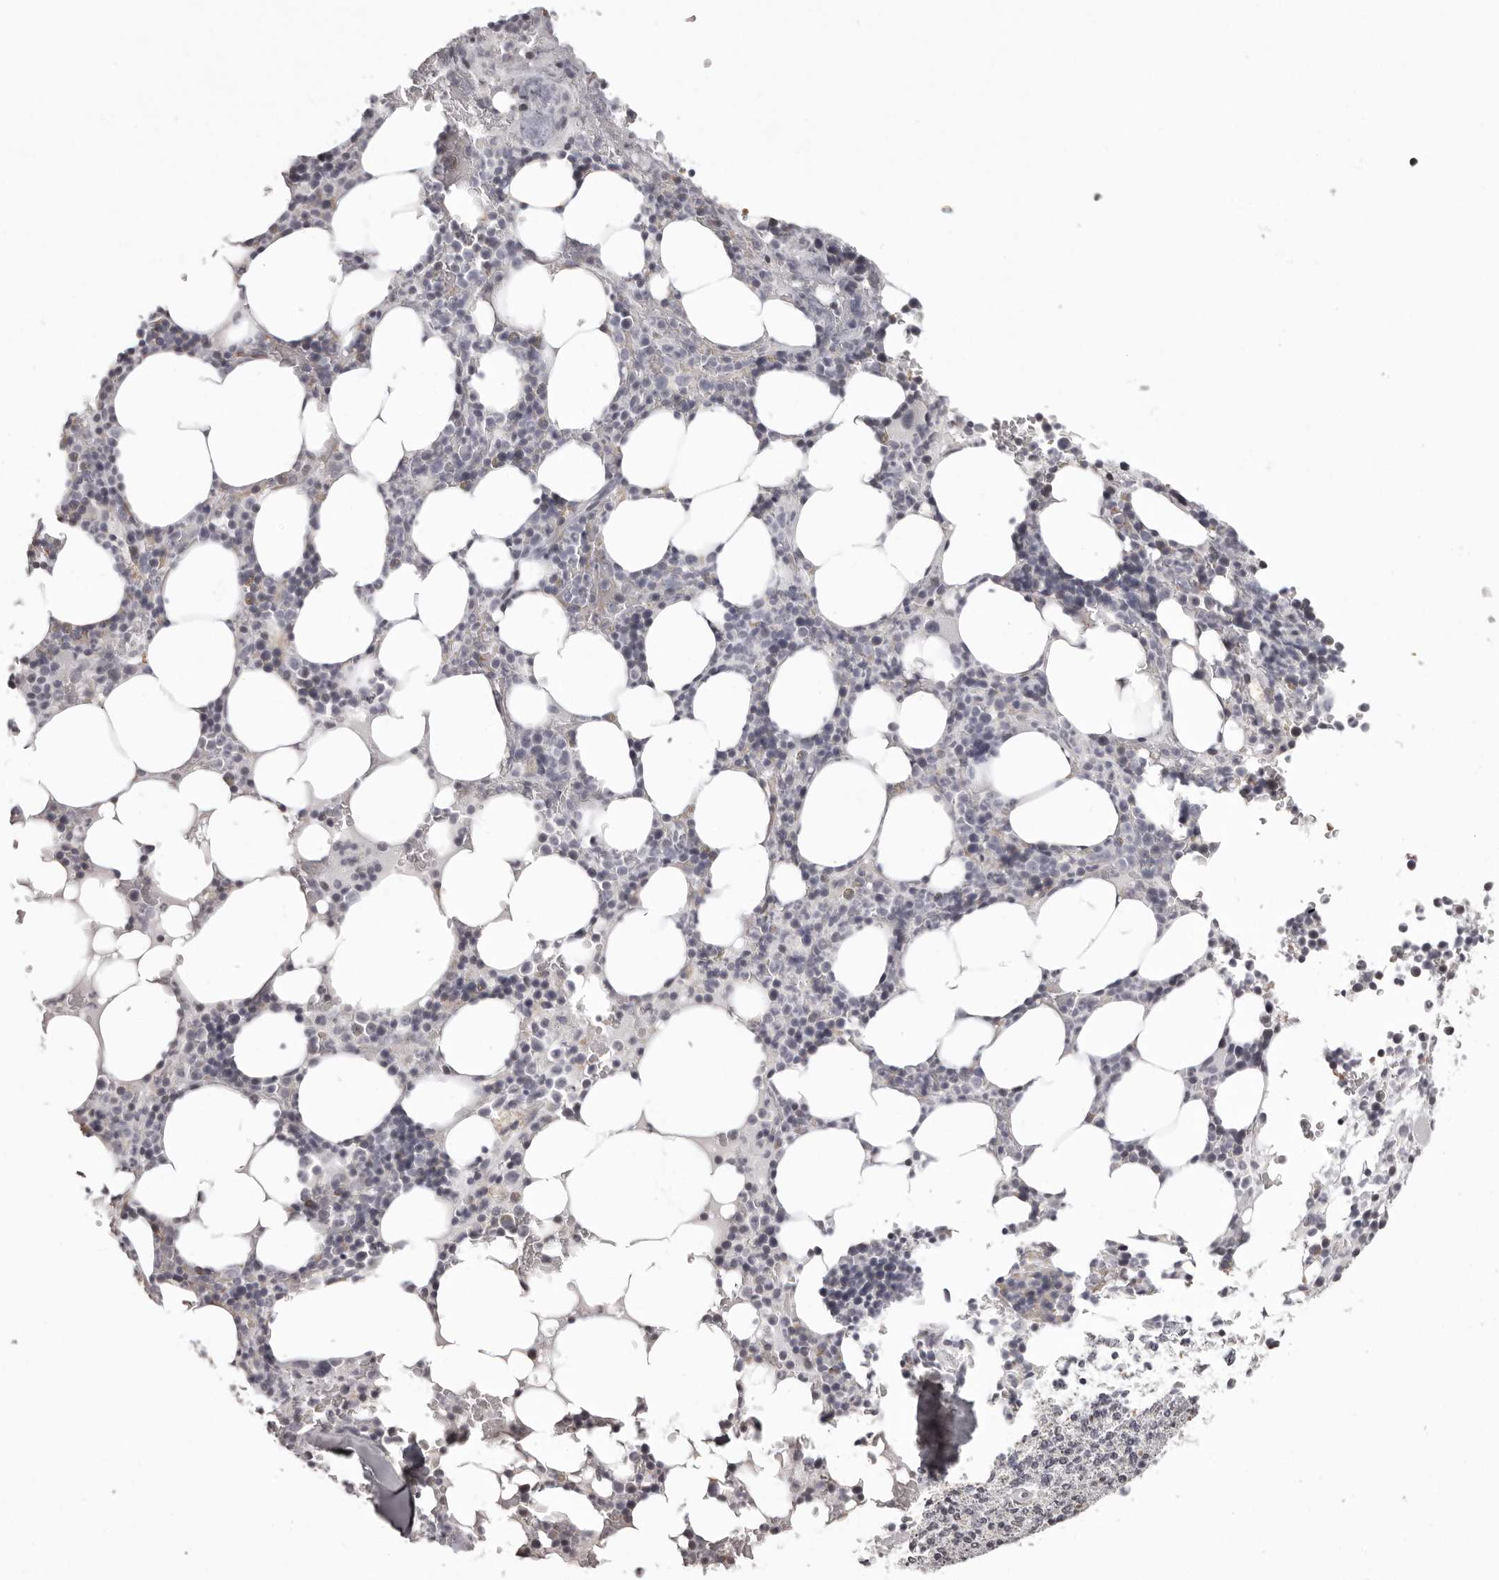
{"staining": {"intensity": "negative", "quantity": "none", "location": "none"}, "tissue": "bone marrow", "cell_type": "Hematopoietic cells", "image_type": "normal", "snomed": [{"axis": "morphology", "description": "Normal tissue, NOS"}, {"axis": "topography", "description": "Bone marrow"}], "caption": "This is an immunohistochemistry histopathology image of normal bone marrow. There is no positivity in hematopoietic cells.", "gene": "C8orf74", "patient": {"sex": "male", "age": 58}}